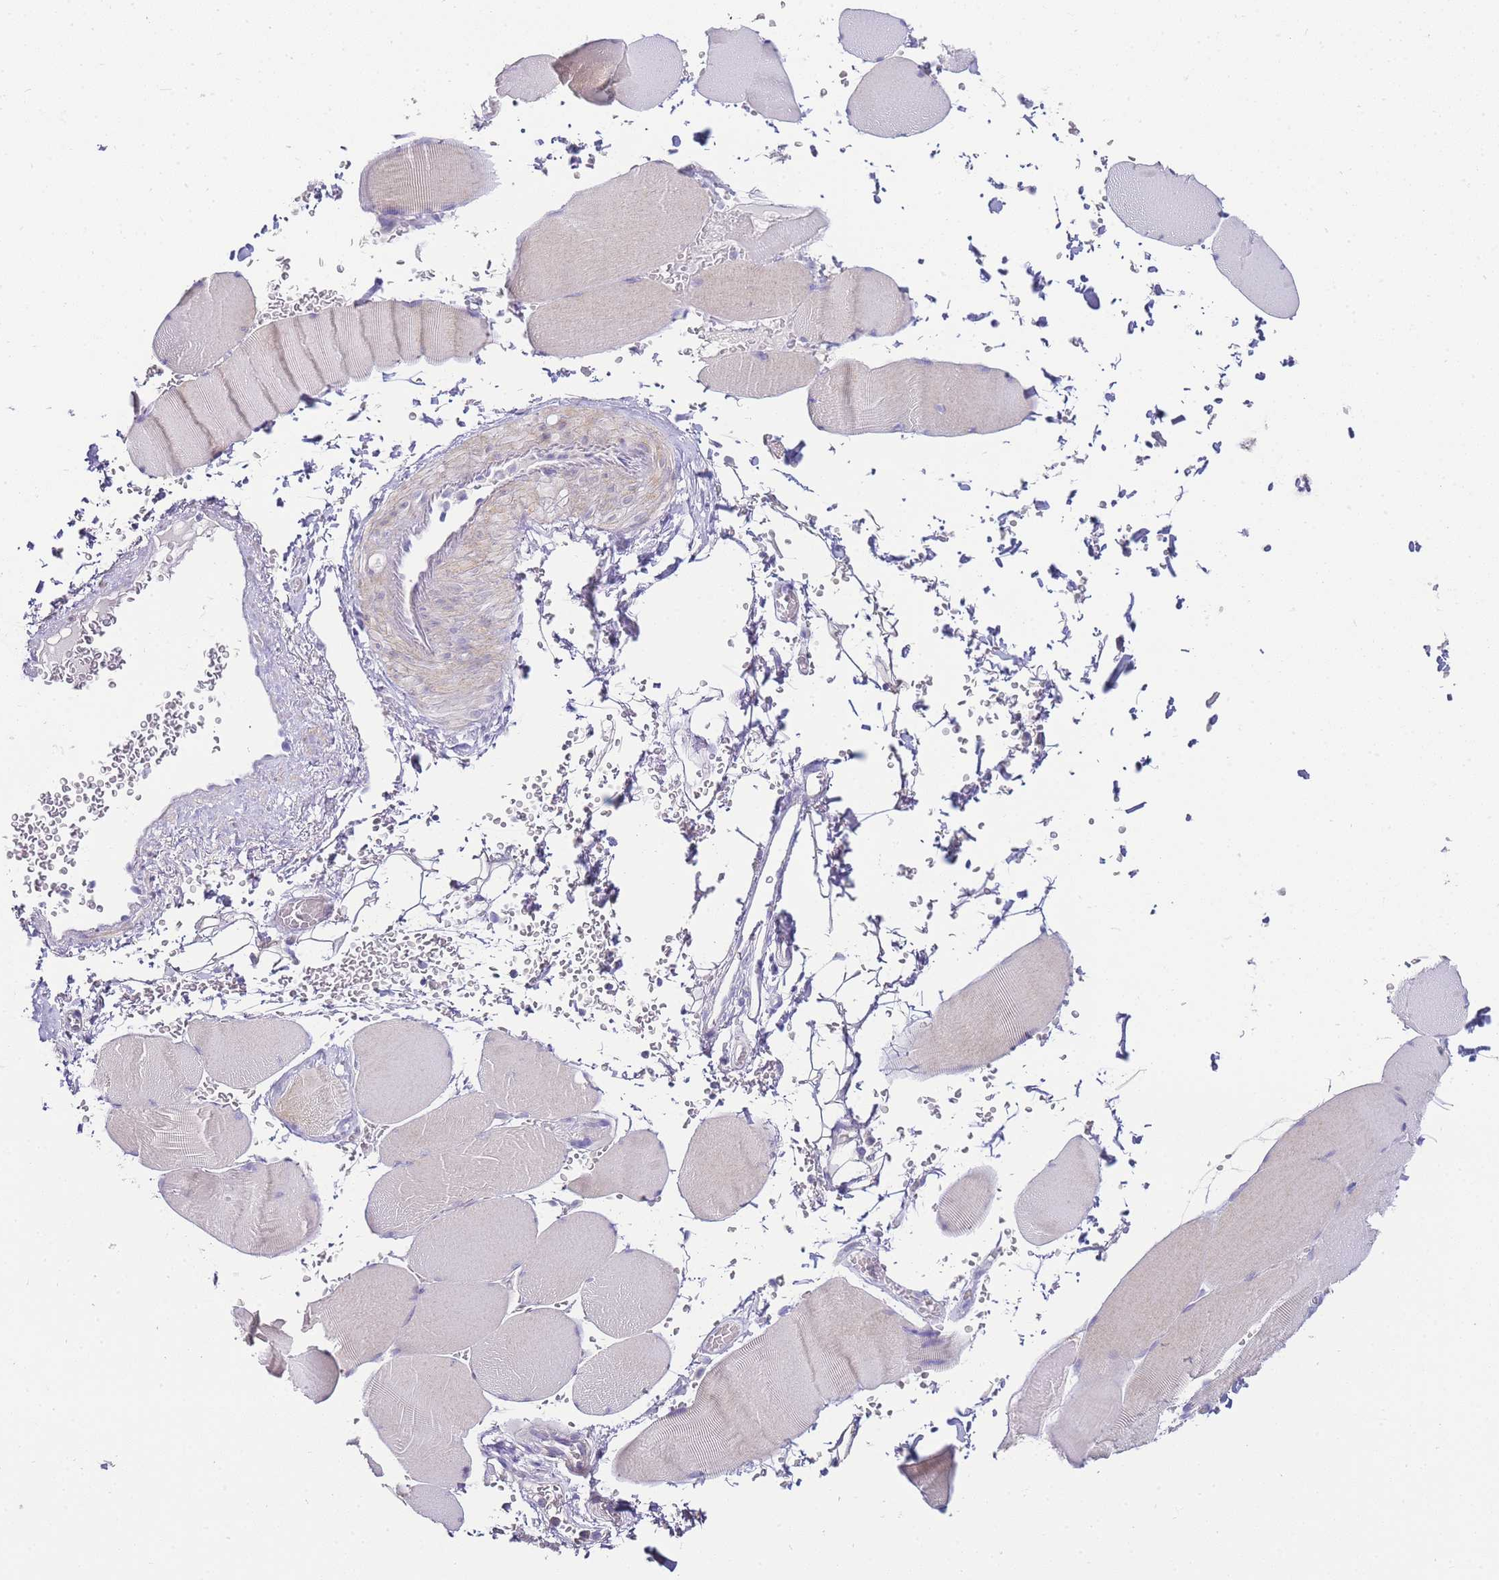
{"staining": {"intensity": "negative", "quantity": "none", "location": "none"}, "tissue": "skeletal muscle", "cell_type": "Myocytes", "image_type": "normal", "snomed": [{"axis": "morphology", "description": "Normal tissue, NOS"}, {"axis": "topography", "description": "Skeletal muscle"}, {"axis": "topography", "description": "Head-Neck"}], "caption": "DAB (3,3'-diaminobenzidine) immunohistochemical staining of normal skeletal muscle shows no significant positivity in myocytes. (Brightfield microscopy of DAB (3,3'-diaminobenzidine) immunohistochemistry at high magnification).", "gene": "DPP4", "patient": {"sex": "male", "age": 66}}